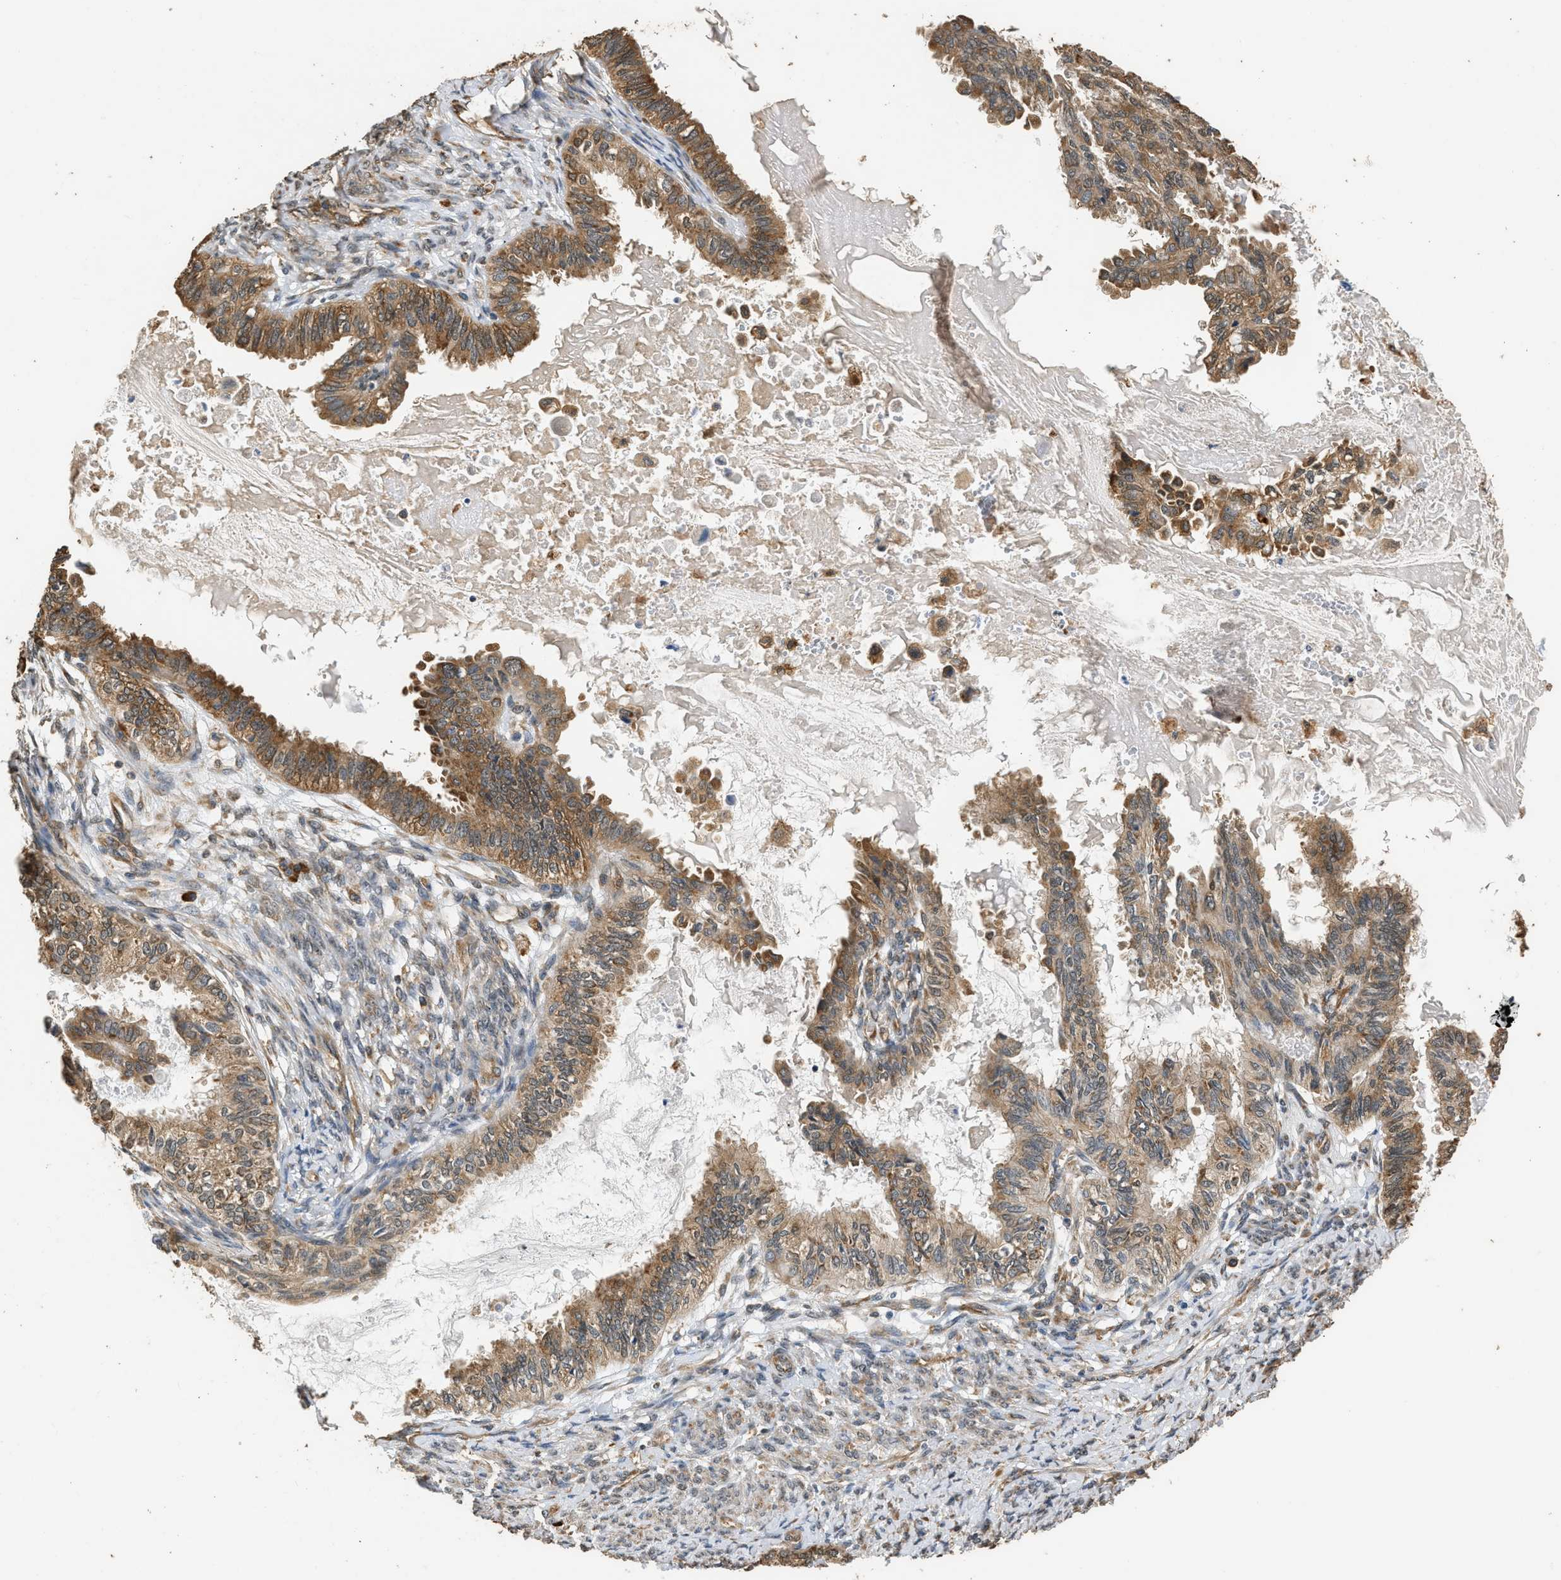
{"staining": {"intensity": "moderate", "quantity": ">75%", "location": "cytoplasmic/membranous"}, "tissue": "cervical cancer", "cell_type": "Tumor cells", "image_type": "cancer", "snomed": [{"axis": "morphology", "description": "Normal tissue, NOS"}, {"axis": "morphology", "description": "Adenocarcinoma, NOS"}, {"axis": "topography", "description": "Cervix"}, {"axis": "topography", "description": "Endometrium"}], "caption": "This is an image of immunohistochemistry staining of adenocarcinoma (cervical), which shows moderate positivity in the cytoplasmic/membranous of tumor cells.", "gene": "SLC36A4", "patient": {"sex": "female", "age": 86}}